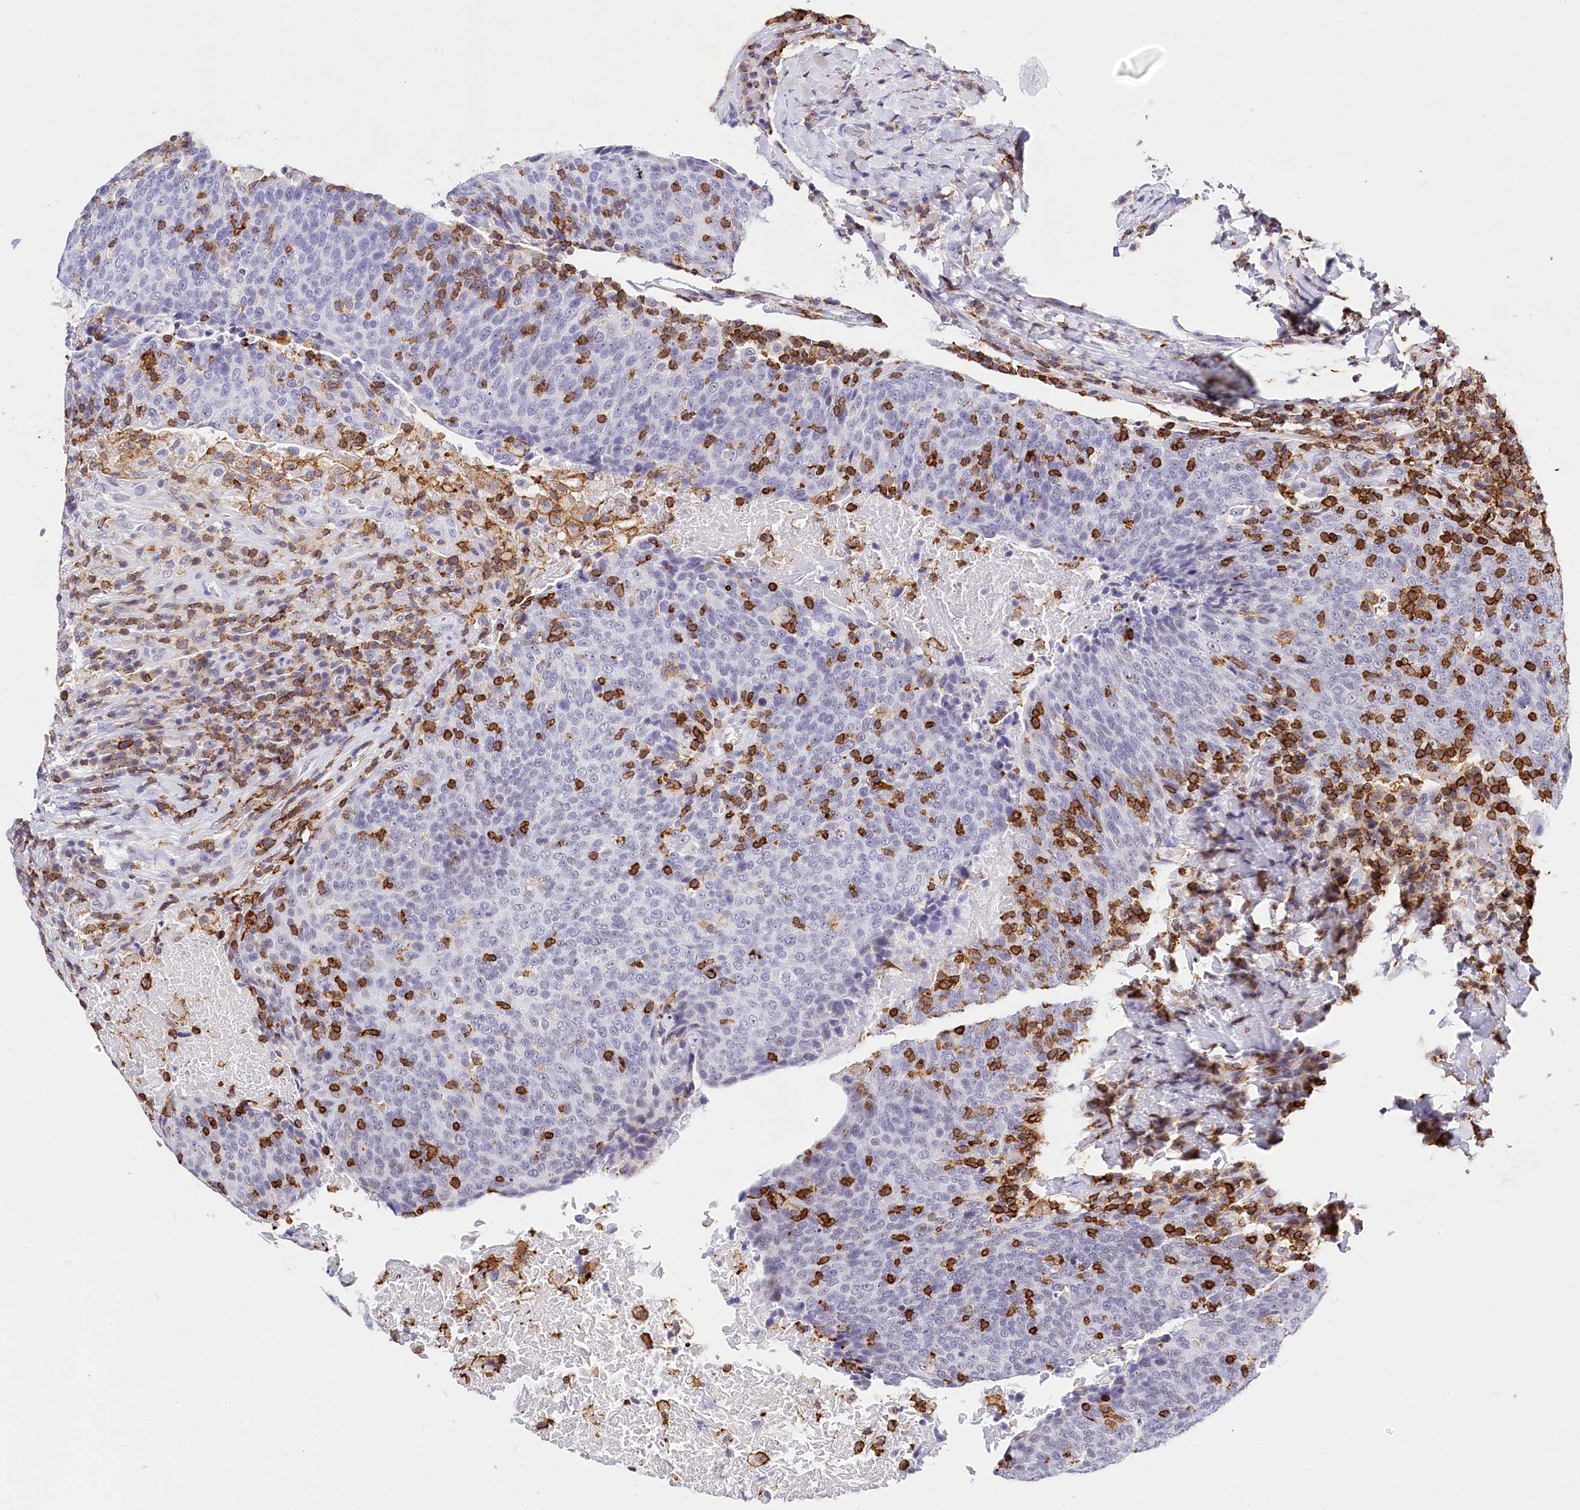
{"staining": {"intensity": "negative", "quantity": "none", "location": "none"}, "tissue": "head and neck cancer", "cell_type": "Tumor cells", "image_type": "cancer", "snomed": [{"axis": "morphology", "description": "Squamous cell carcinoma, NOS"}, {"axis": "morphology", "description": "Squamous cell carcinoma, metastatic, NOS"}, {"axis": "topography", "description": "Lymph node"}, {"axis": "topography", "description": "Head-Neck"}], "caption": "Head and neck squamous cell carcinoma was stained to show a protein in brown. There is no significant positivity in tumor cells.", "gene": "BARD1", "patient": {"sex": "male", "age": 62}}